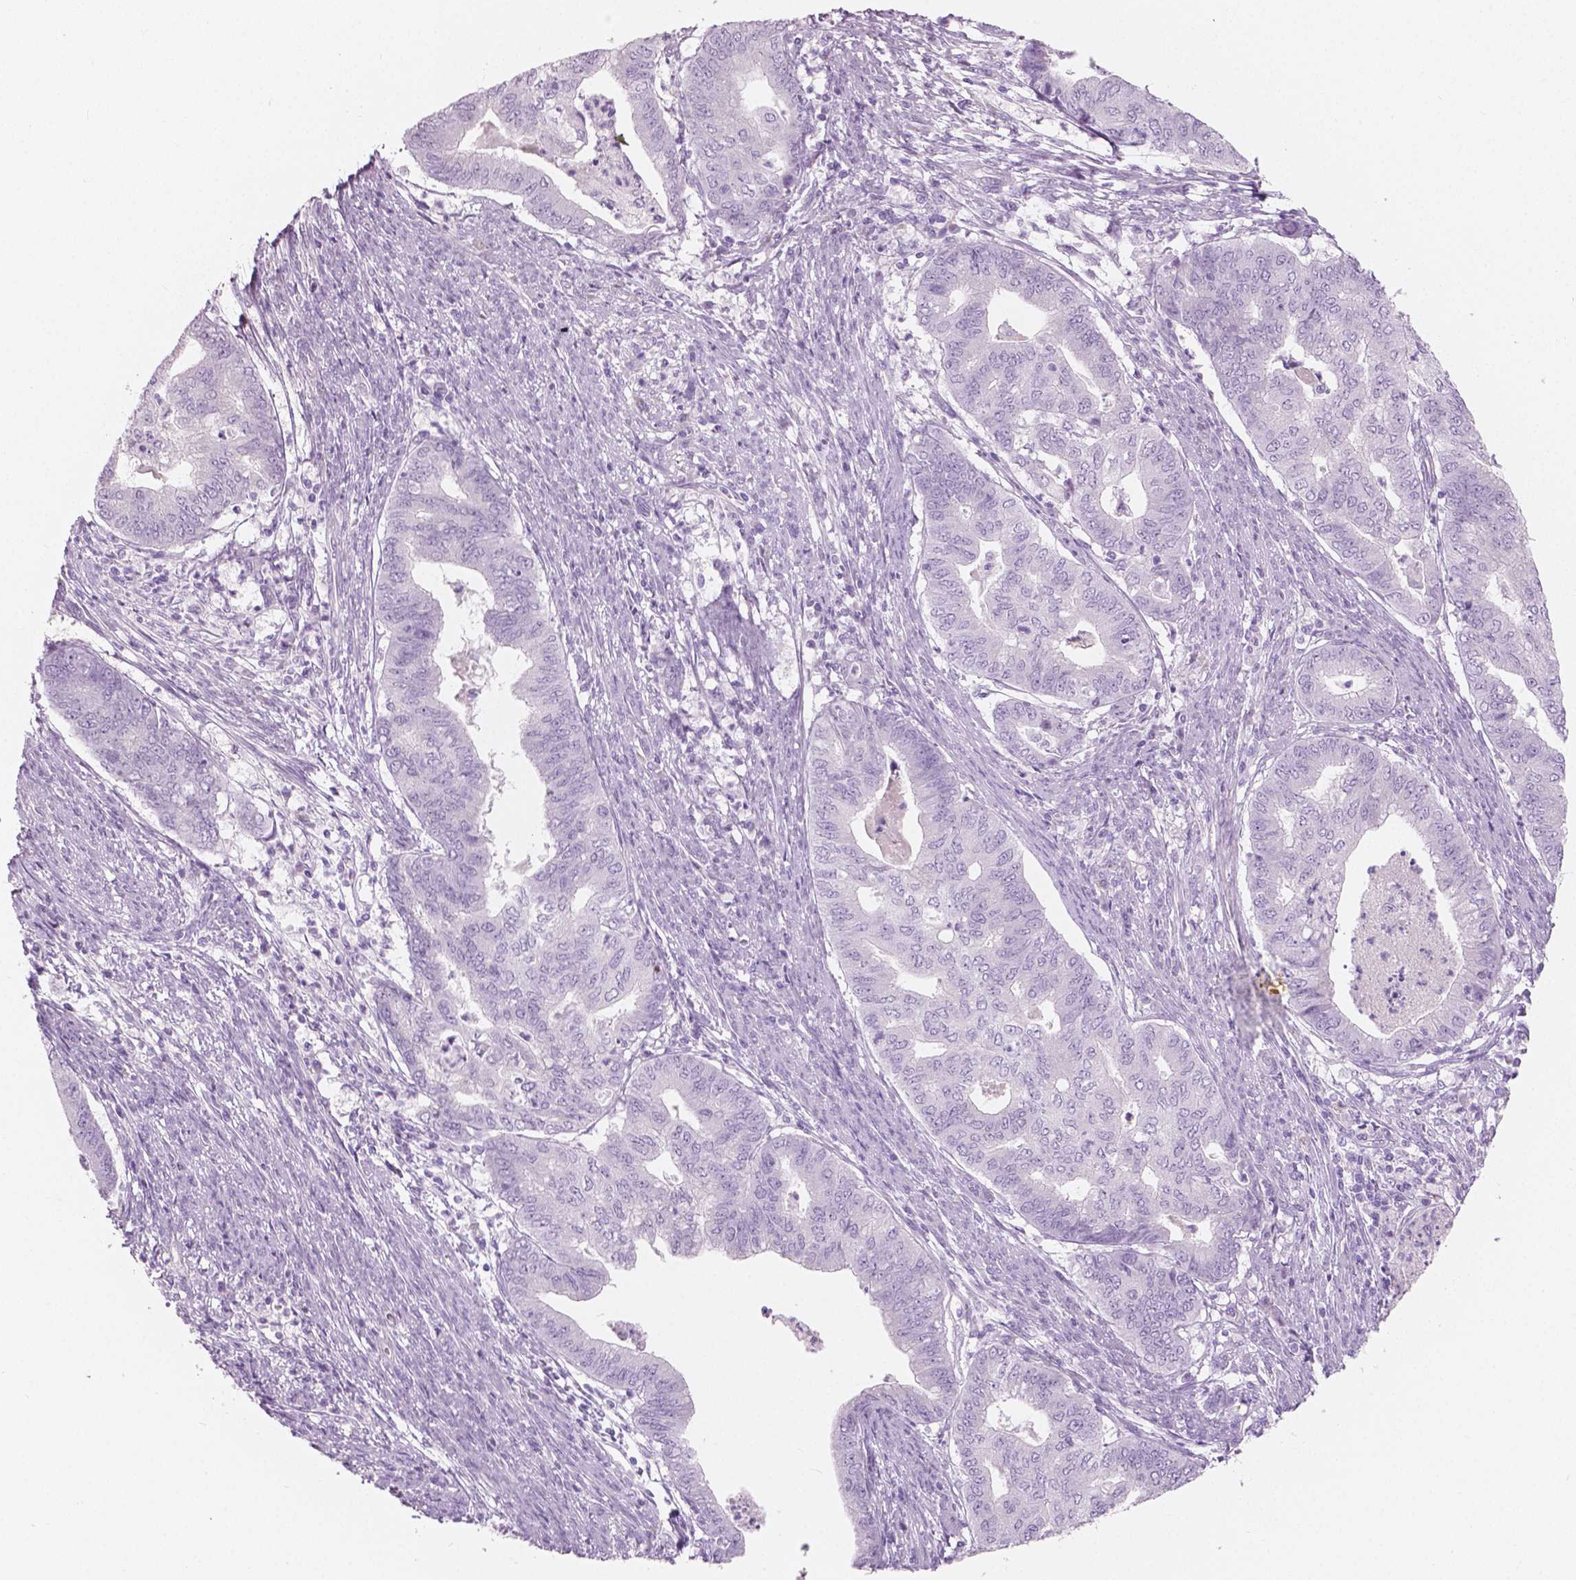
{"staining": {"intensity": "negative", "quantity": "none", "location": "none"}, "tissue": "endometrial cancer", "cell_type": "Tumor cells", "image_type": "cancer", "snomed": [{"axis": "morphology", "description": "Adenocarcinoma, NOS"}, {"axis": "topography", "description": "Endometrium"}], "caption": "Protein analysis of endometrial cancer (adenocarcinoma) shows no significant expression in tumor cells.", "gene": "A4GNT", "patient": {"sex": "female", "age": 79}}